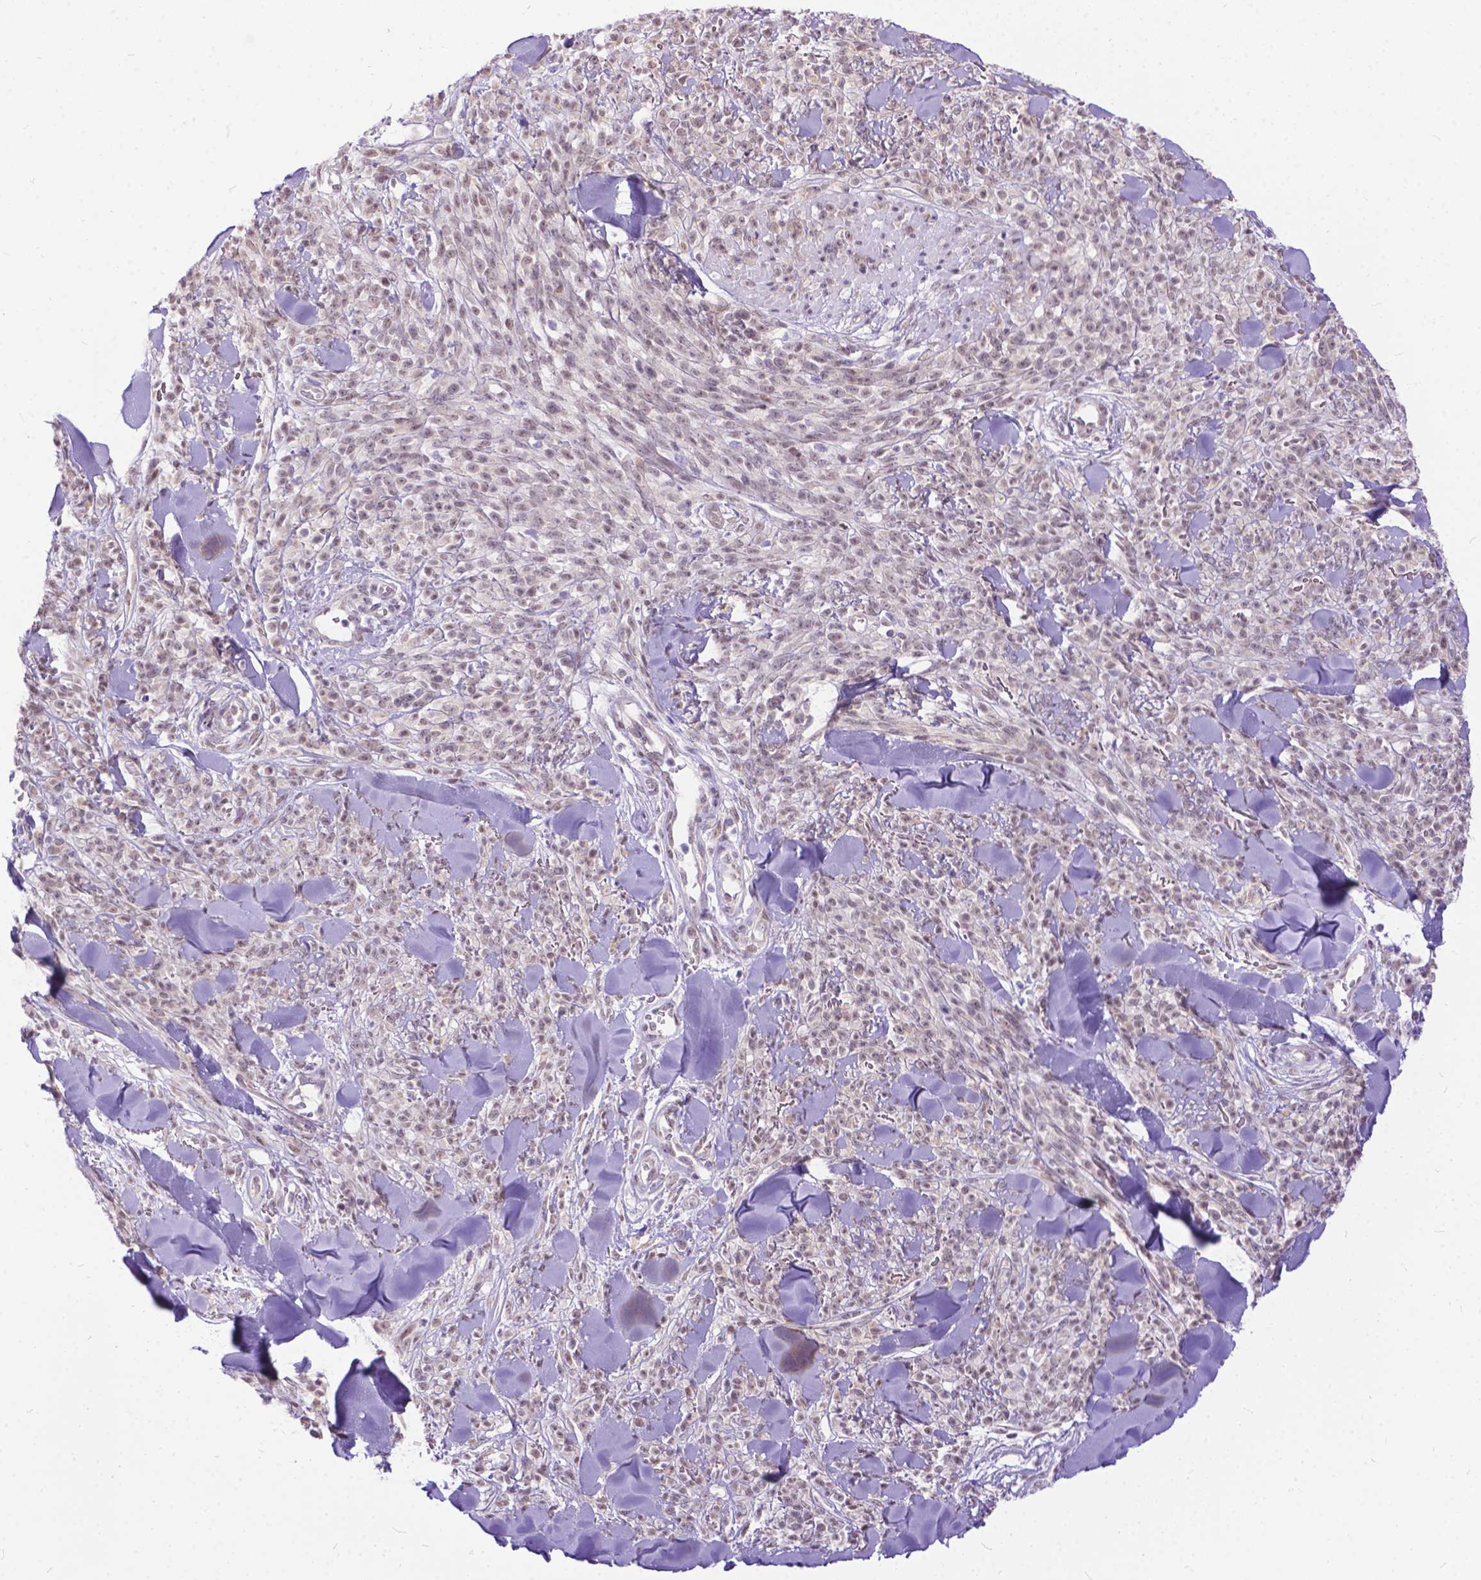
{"staining": {"intensity": "weak", "quantity": ">75%", "location": "nuclear"}, "tissue": "melanoma", "cell_type": "Tumor cells", "image_type": "cancer", "snomed": [{"axis": "morphology", "description": "Malignant melanoma, NOS"}, {"axis": "topography", "description": "Skin"}, {"axis": "topography", "description": "Skin of trunk"}], "caption": "Melanoma stained with IHC displays weak nuclear positivity in about >75% of tumor cells. (DAB (3,3'-diaminobenzidine) = brown stain, brightfield microscopy at high magnification).", "gene": "FAM124B", "patient": {"sex": "male", "age": 74}}